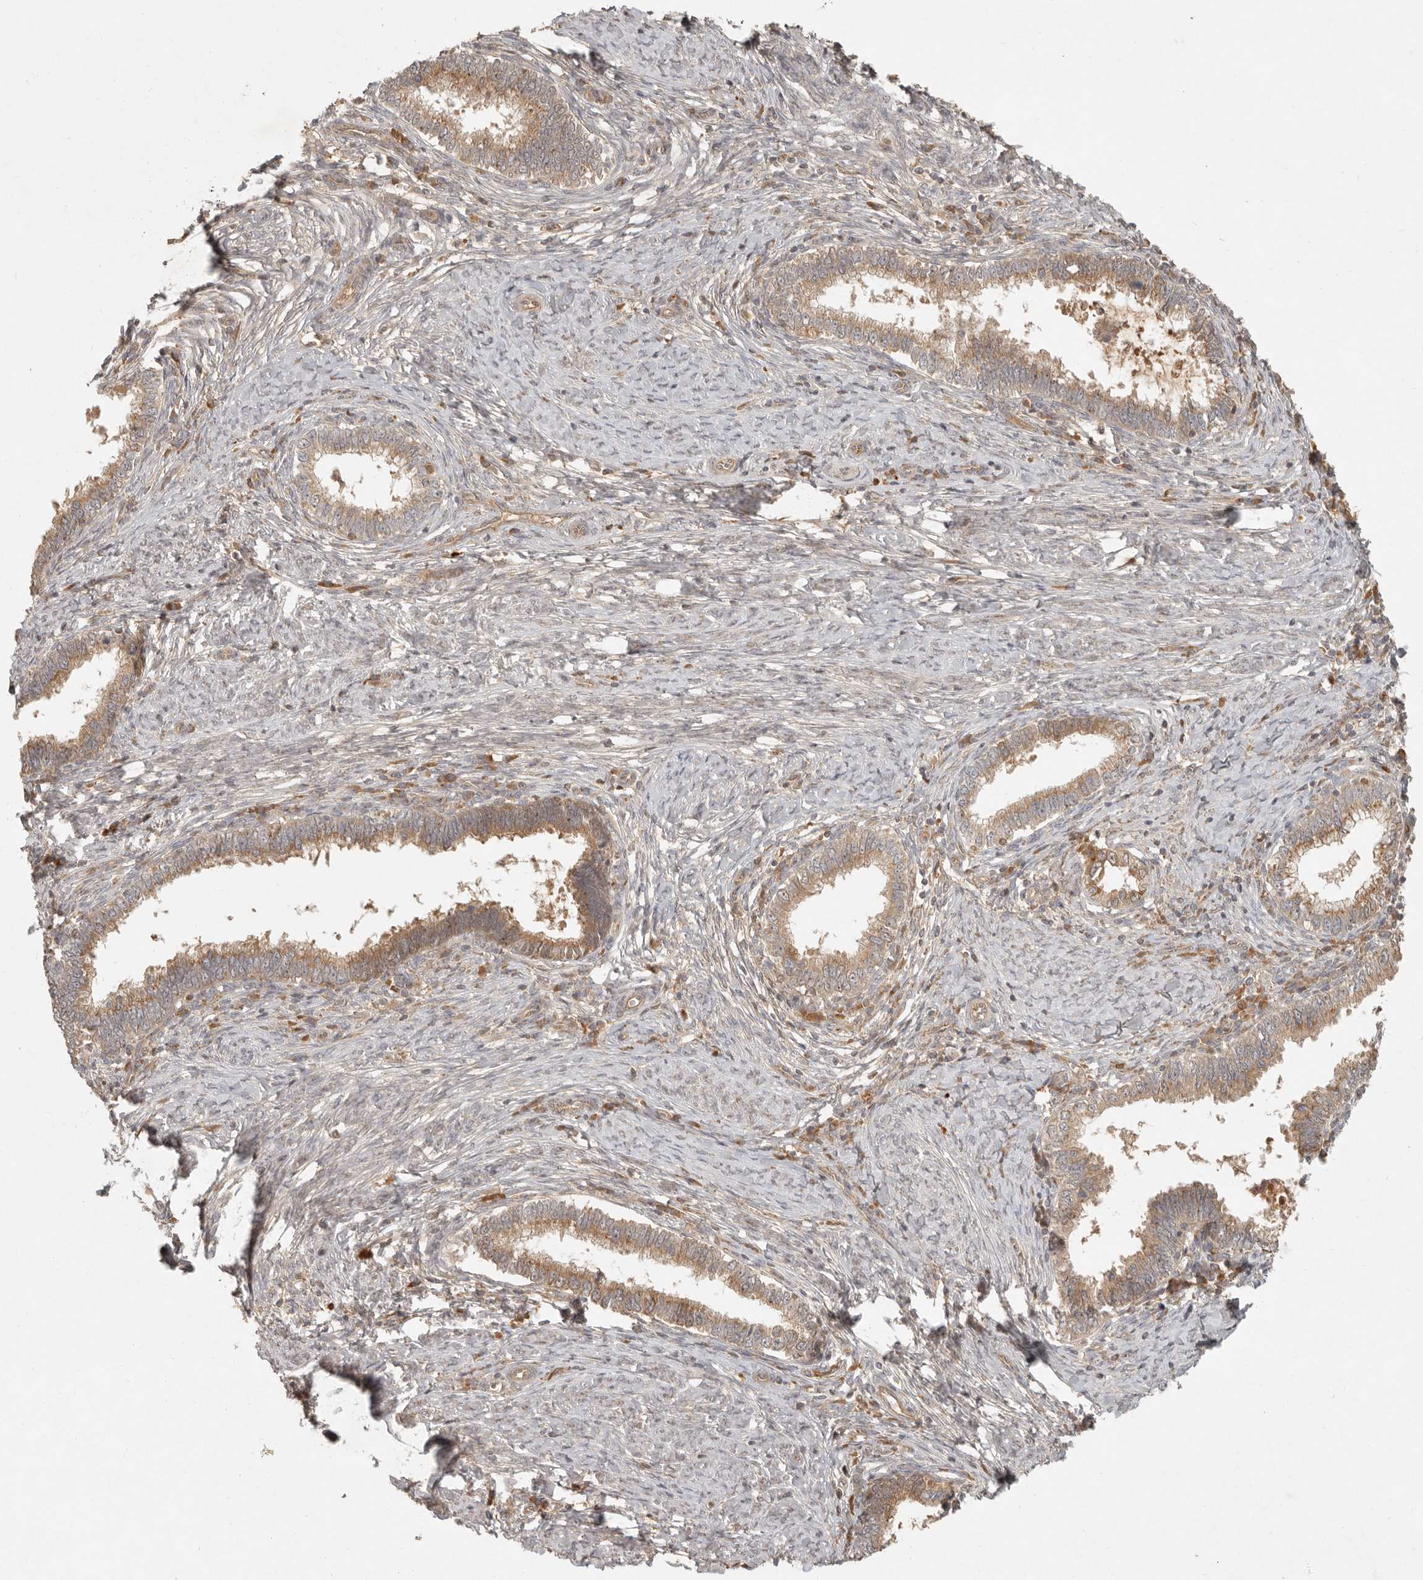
{"staining": {"intensity": "moderate", "quantity": ">75%", "location": "cytoplasmic/membranous"}, "tissue": "cervical cancer", "cell_type": "Tumor cells", "image_type": "cancer", "snomed": [{"axis": "morphology", "description": "Adenocarcinoma, NOS"}, {"axis": "topography", "description": "Cervix"}], "caption": "A high-resolution image shows immunohistochemistry staining of adenocarcinoma (cervical), which demonstrates moderate cytoplasmic/membranous positivity in approximately >75% of tumor cells. (DAB IHC with brightfield microscopy, high magnification).", "gene": "ANKRD61", "patient": {"sex": "female", "age": 36}}